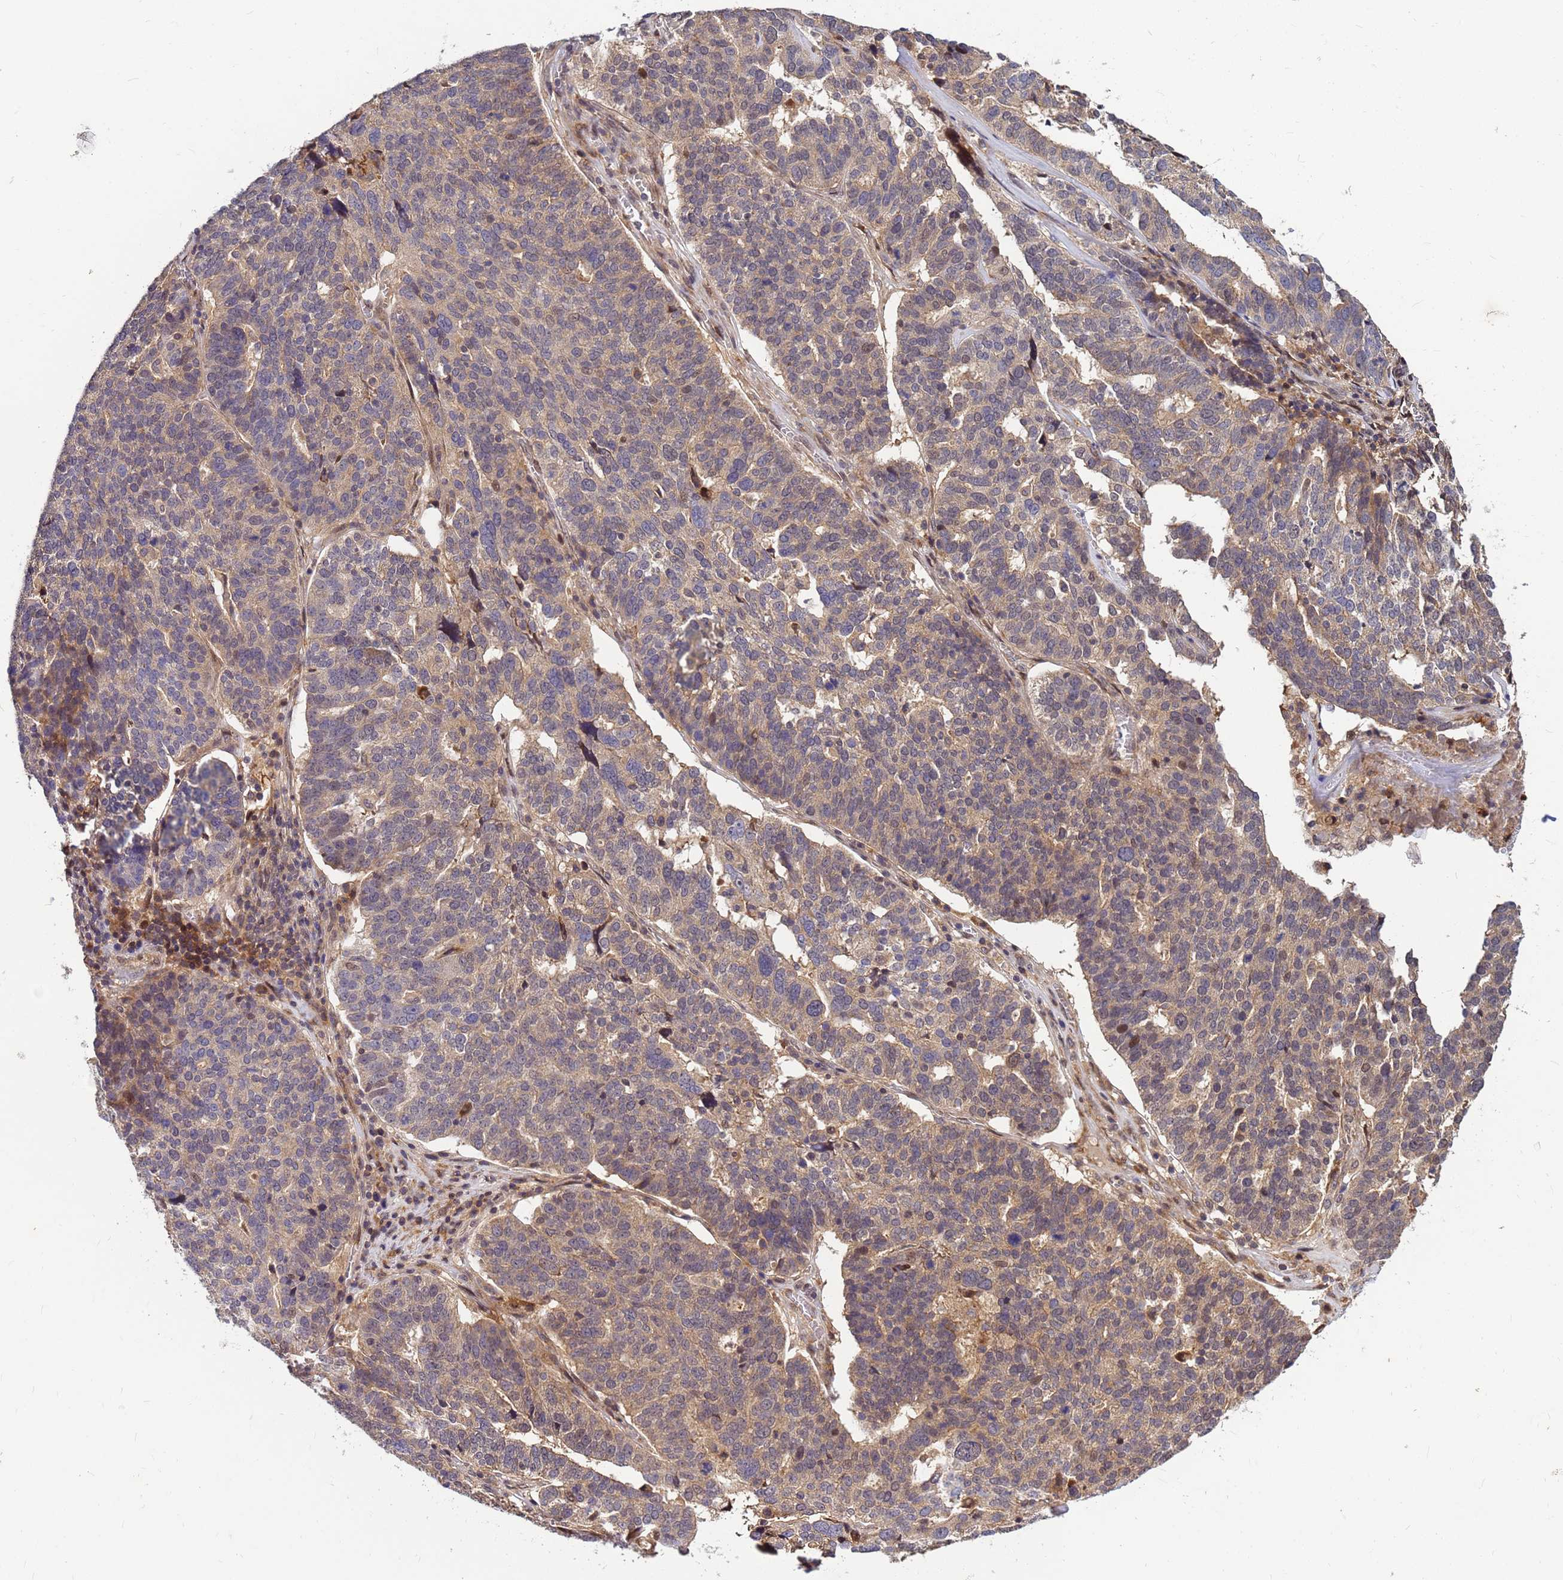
{"staining": {"intensity": "weak", "quantity": "25%-75%", "location": "cytoplasmic/membranous"}, "tissue": "ovarian cancer", "cell_type": "Tumor cells", "image_type": "cancer", "snomed": [{"axis": "morphology", "description": "Cystadenocarcinoma, serous, NOS"}, {"axis": "topography", "description": "Ovary"}], "caption": "A photomicrograph showing weak cytoplasmic/membranous staining in about 25%-75% of tumor cells in ovarian serous cystadenocarcinoma, as visualized by brown immunohistochemical staining.", "gene": "DUS4L", "patient": {"sex": "female", "age": 59}}